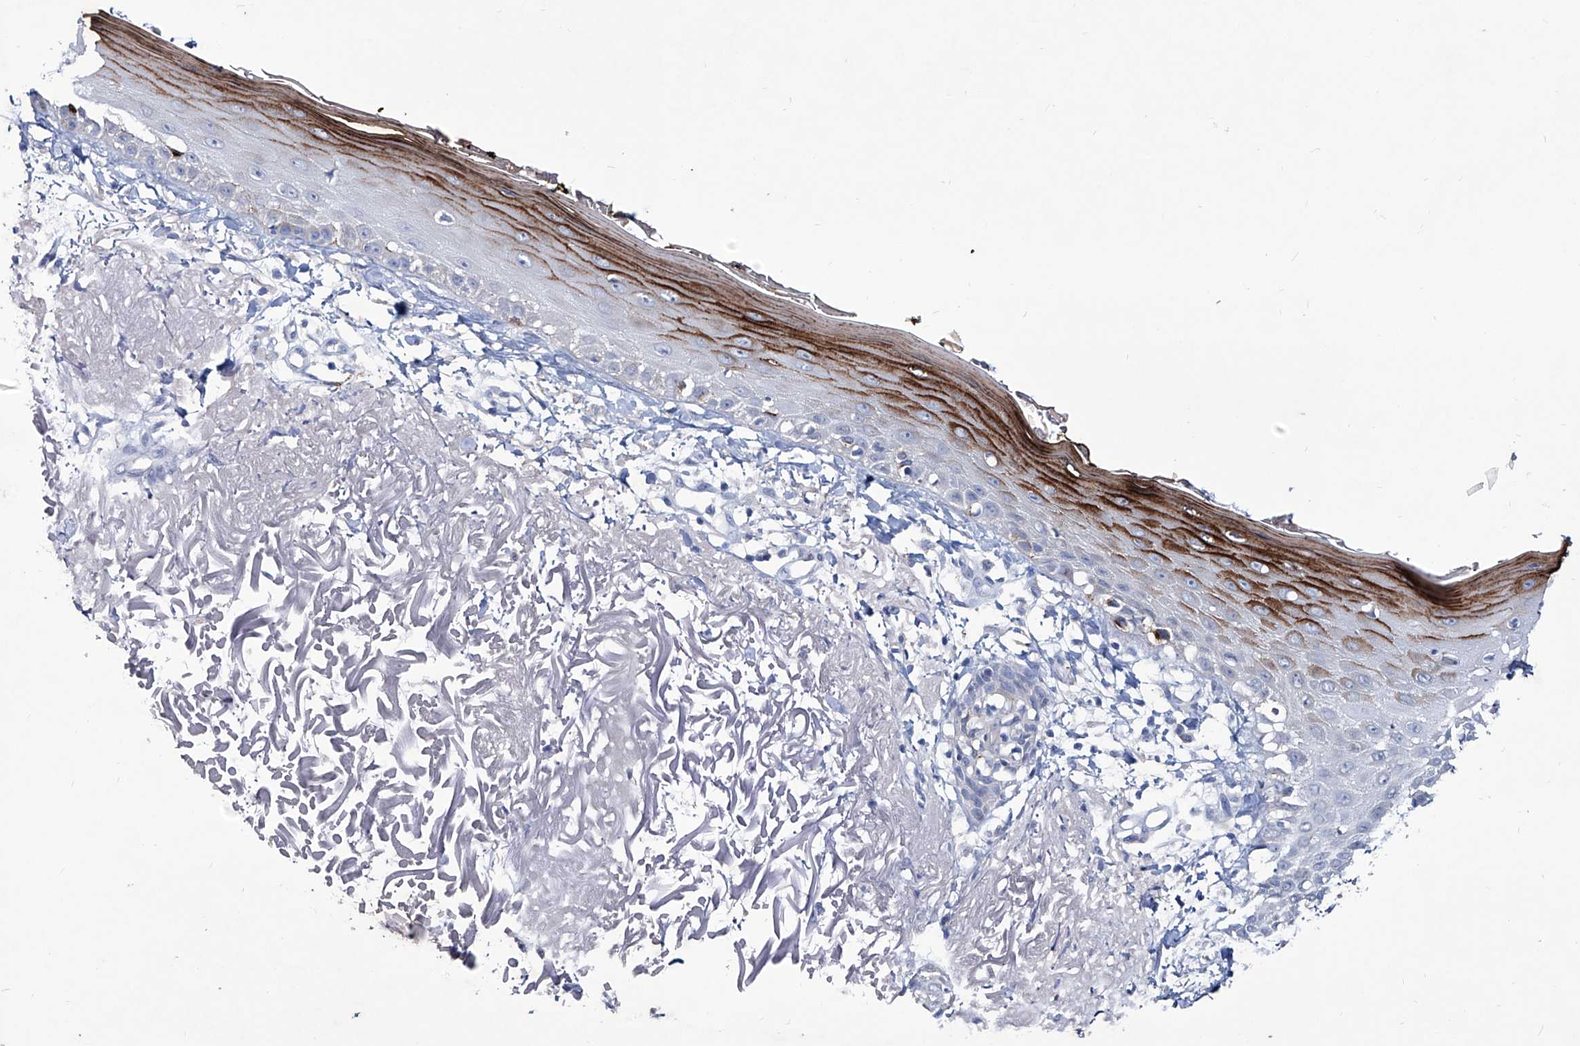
{"staining": {"intensity": "negative", "quantity": "none", "location": "none"}, "tissue": "skin", "cell_type": "Fibroblasts", "image_type": "normal", "snomed": [{"axis": "morphology", "description": "Normal tissue, NOS"}, {"axis": "topography", "description": "Skin"}, {"axis": "topography", "description": "Skeletal muscle"}], "caption": "An immunohistochemistry photomicrograph of normal skin is shown. There is no staining in fibroblasts of skin.", "gene": "KLHL17", "patient": {"sex": "male", "age": 83}}